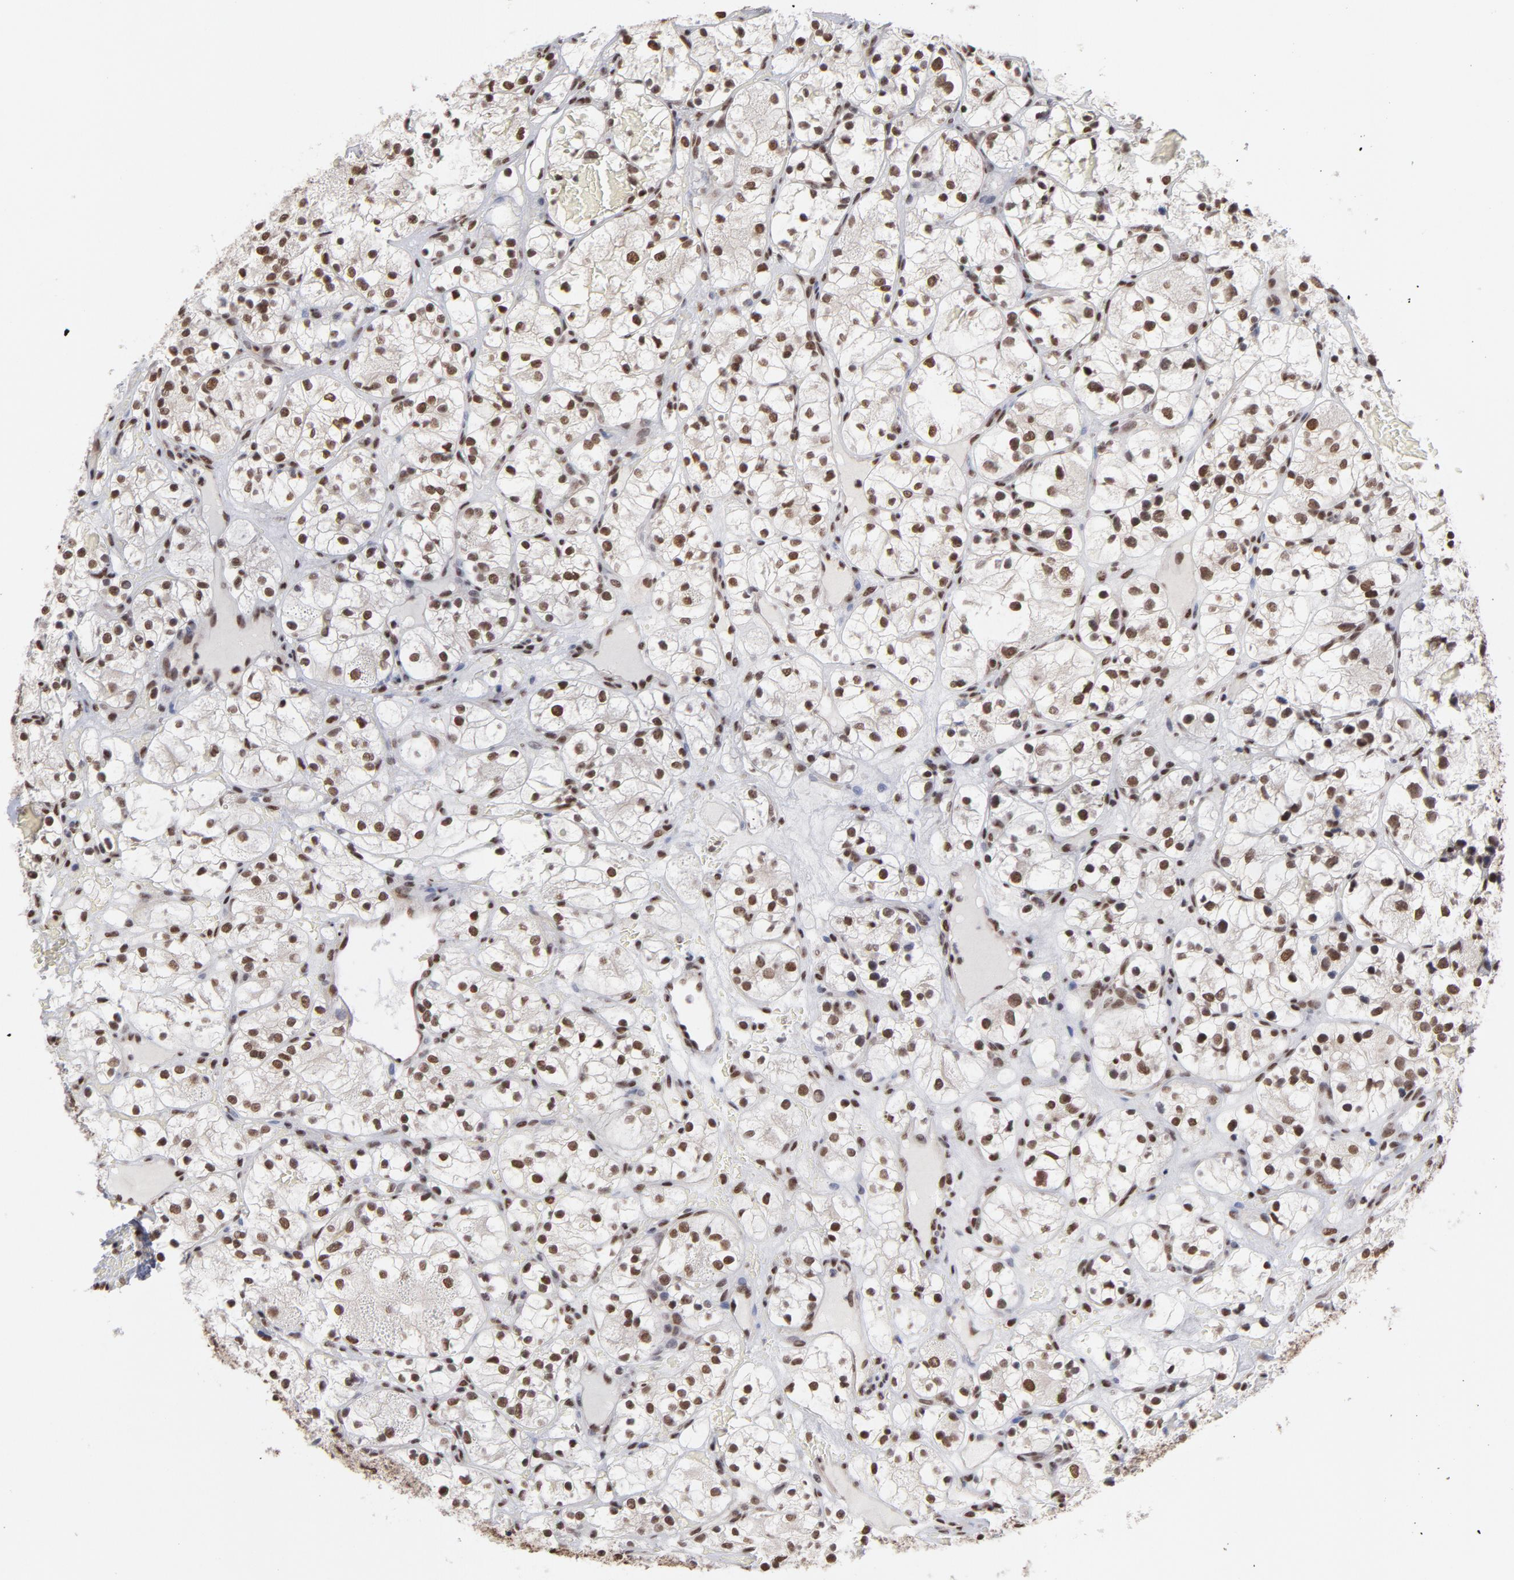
{"staining": {"intensity": "strong", "quantity": ">75%", "location": "nuclear"}, "tissue": "renal cancer", "cell_type": "Tumor cells", "image_type": "cancer", "snomed": [{"axis": "morphology", "description": "Adenocarcinoma, NOS"}, {"axis": "topography", "description": "Kidney"}], "caption": "A histopathology image of renal adenocarcinoma stained for a protein exhibits strong nuclear brown staining in tumor cells. Nuclei are stained in blue.", "gene": "ZNF3", "patient": {"sex": "female", "age": 60}}